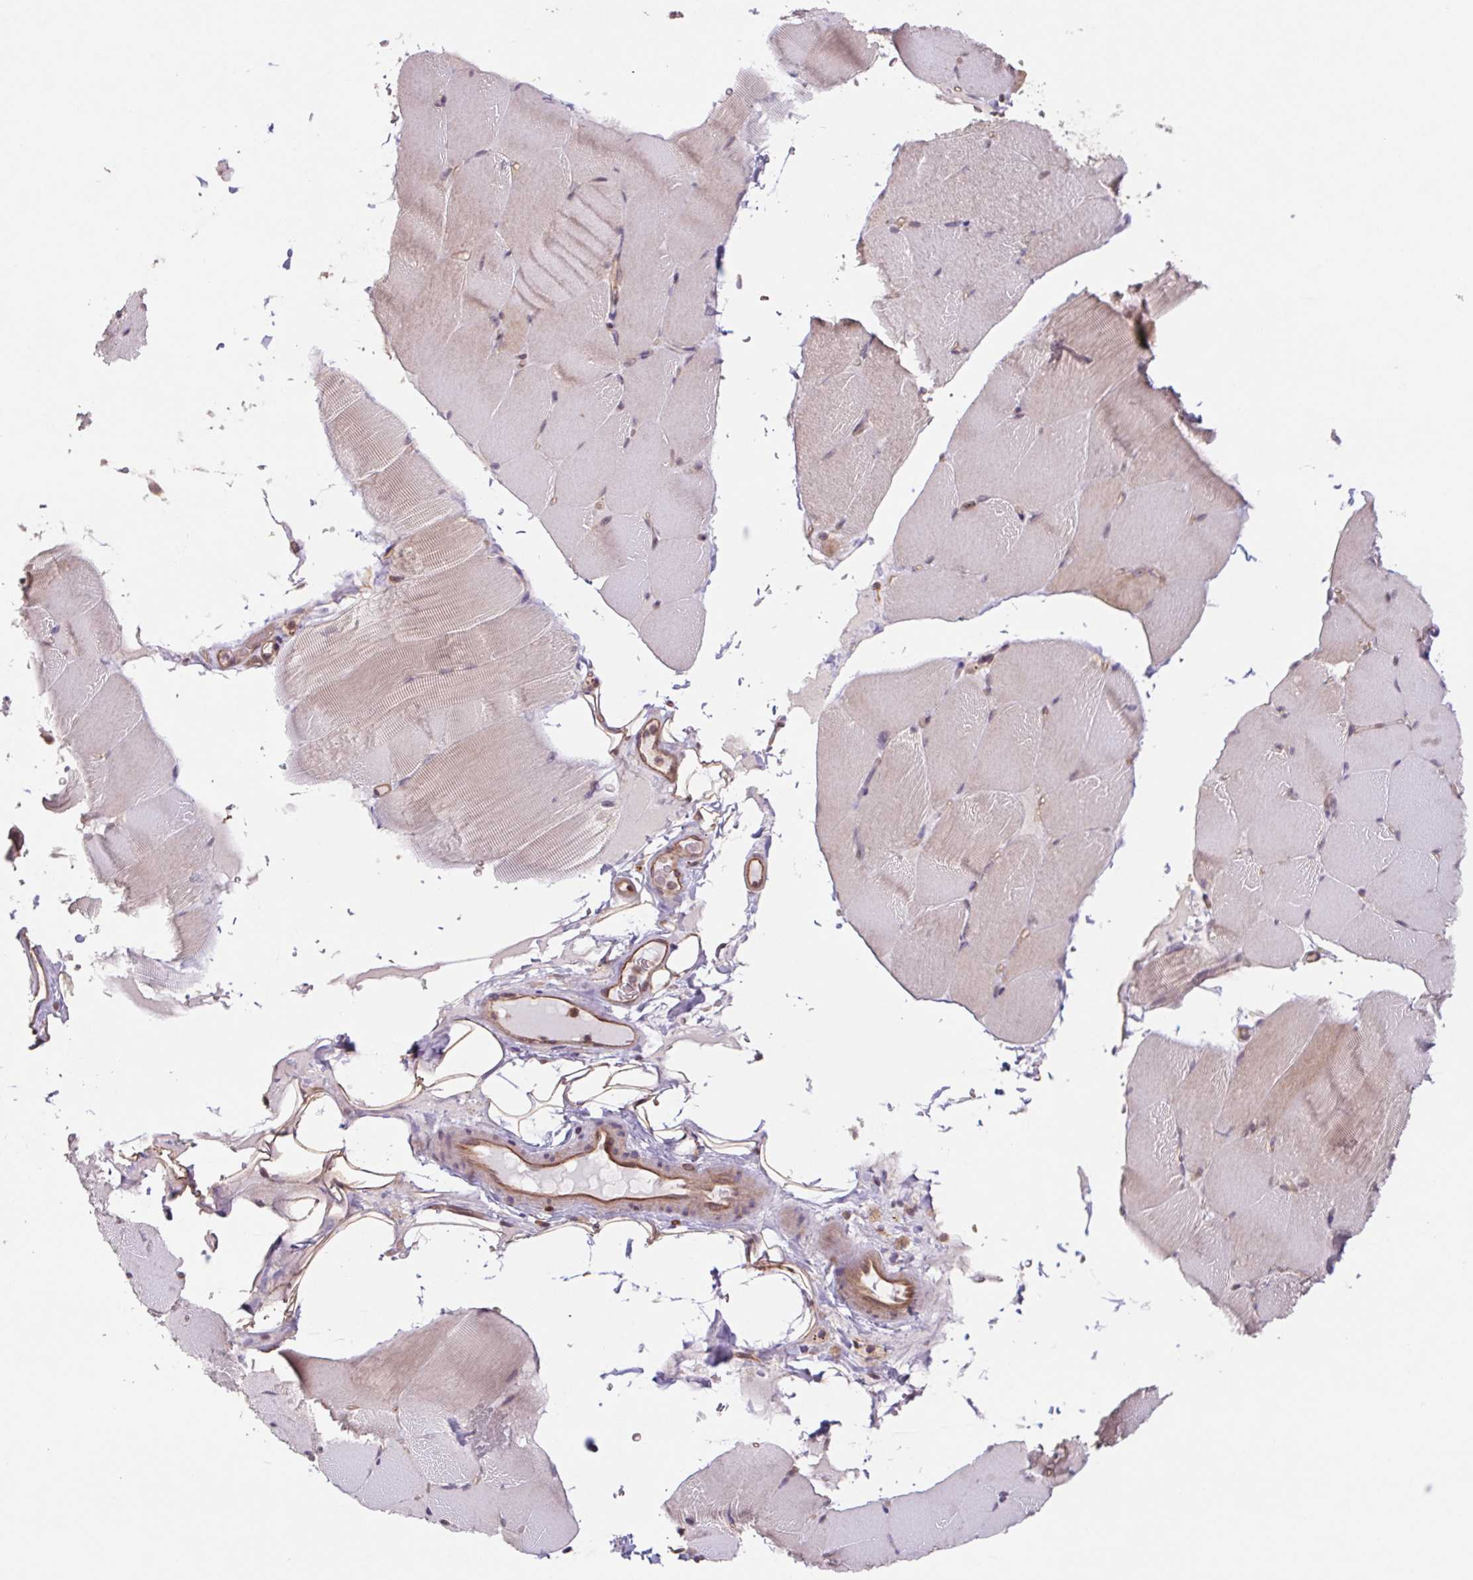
{"staining": {"intensity": "weak", "quantity": "<25%", "location": "cytoplasmic/membranous"}, "tissue": "skeletal muscle", "cell_type": "Myocytes", "image_type": "normal", "snomed": [{"axis": "morphology", "description": "Normal tissue, NOS"}, {"axis": "topography", "description": "Skeletal muscle"}], "caption": "The immunohistochemistry (IHC) histopathology image has no significant staining in myocytes of skeletal muscle. (Brightfield microscopy of DAB immunohistochemistry (IHC) at high magnification).", "gene": "RRM1", "patient": {"sex": "female", "age": 37}}